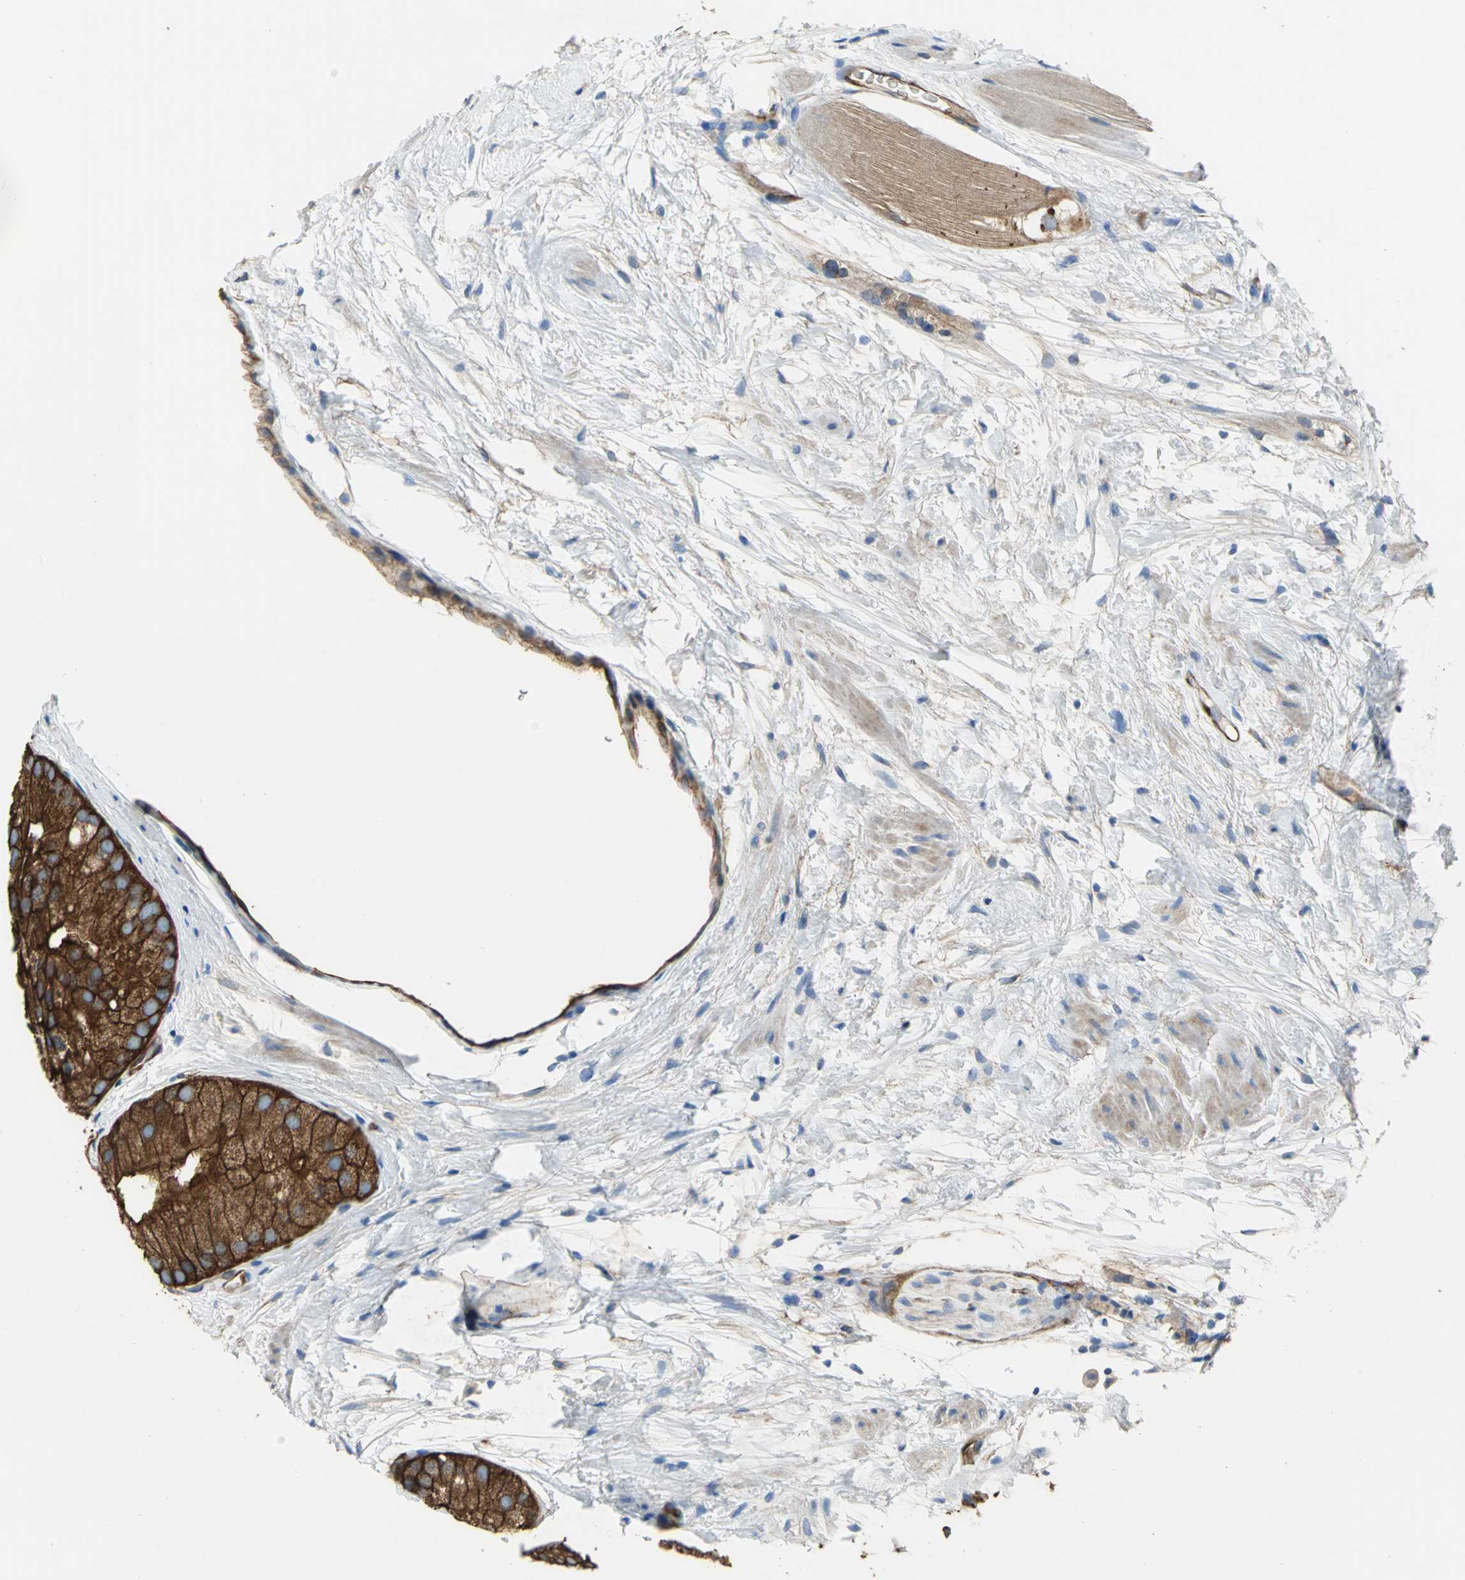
{"staining": {"intensity": "strong", "quantity": ">75%", "location": "cytoplasmic/membranous"}, "tissue": "prostate cancer", "cell_type": "Tumor cells", "image_type": "cancer", "snomed": [{"axis": "morphology", "description": "Adenocarcinoma, Low grade"}, {"axis": "topography", "description": "Prostate"}], "caption": "Immunohistochemistry (IHC) (DAB) staining of human prostate low-grade adenocarcinoma displays strong cytoplasmic/membranous protein expression in about >75% of tumor cells. The staining was performed using DAB to visualize the protein expression in brown, while the nuclei were stained in blue with hematoxylin (Magnification: 20x).", "gene": "FLNB", "patient": {"sex": "male", "age": 69}}